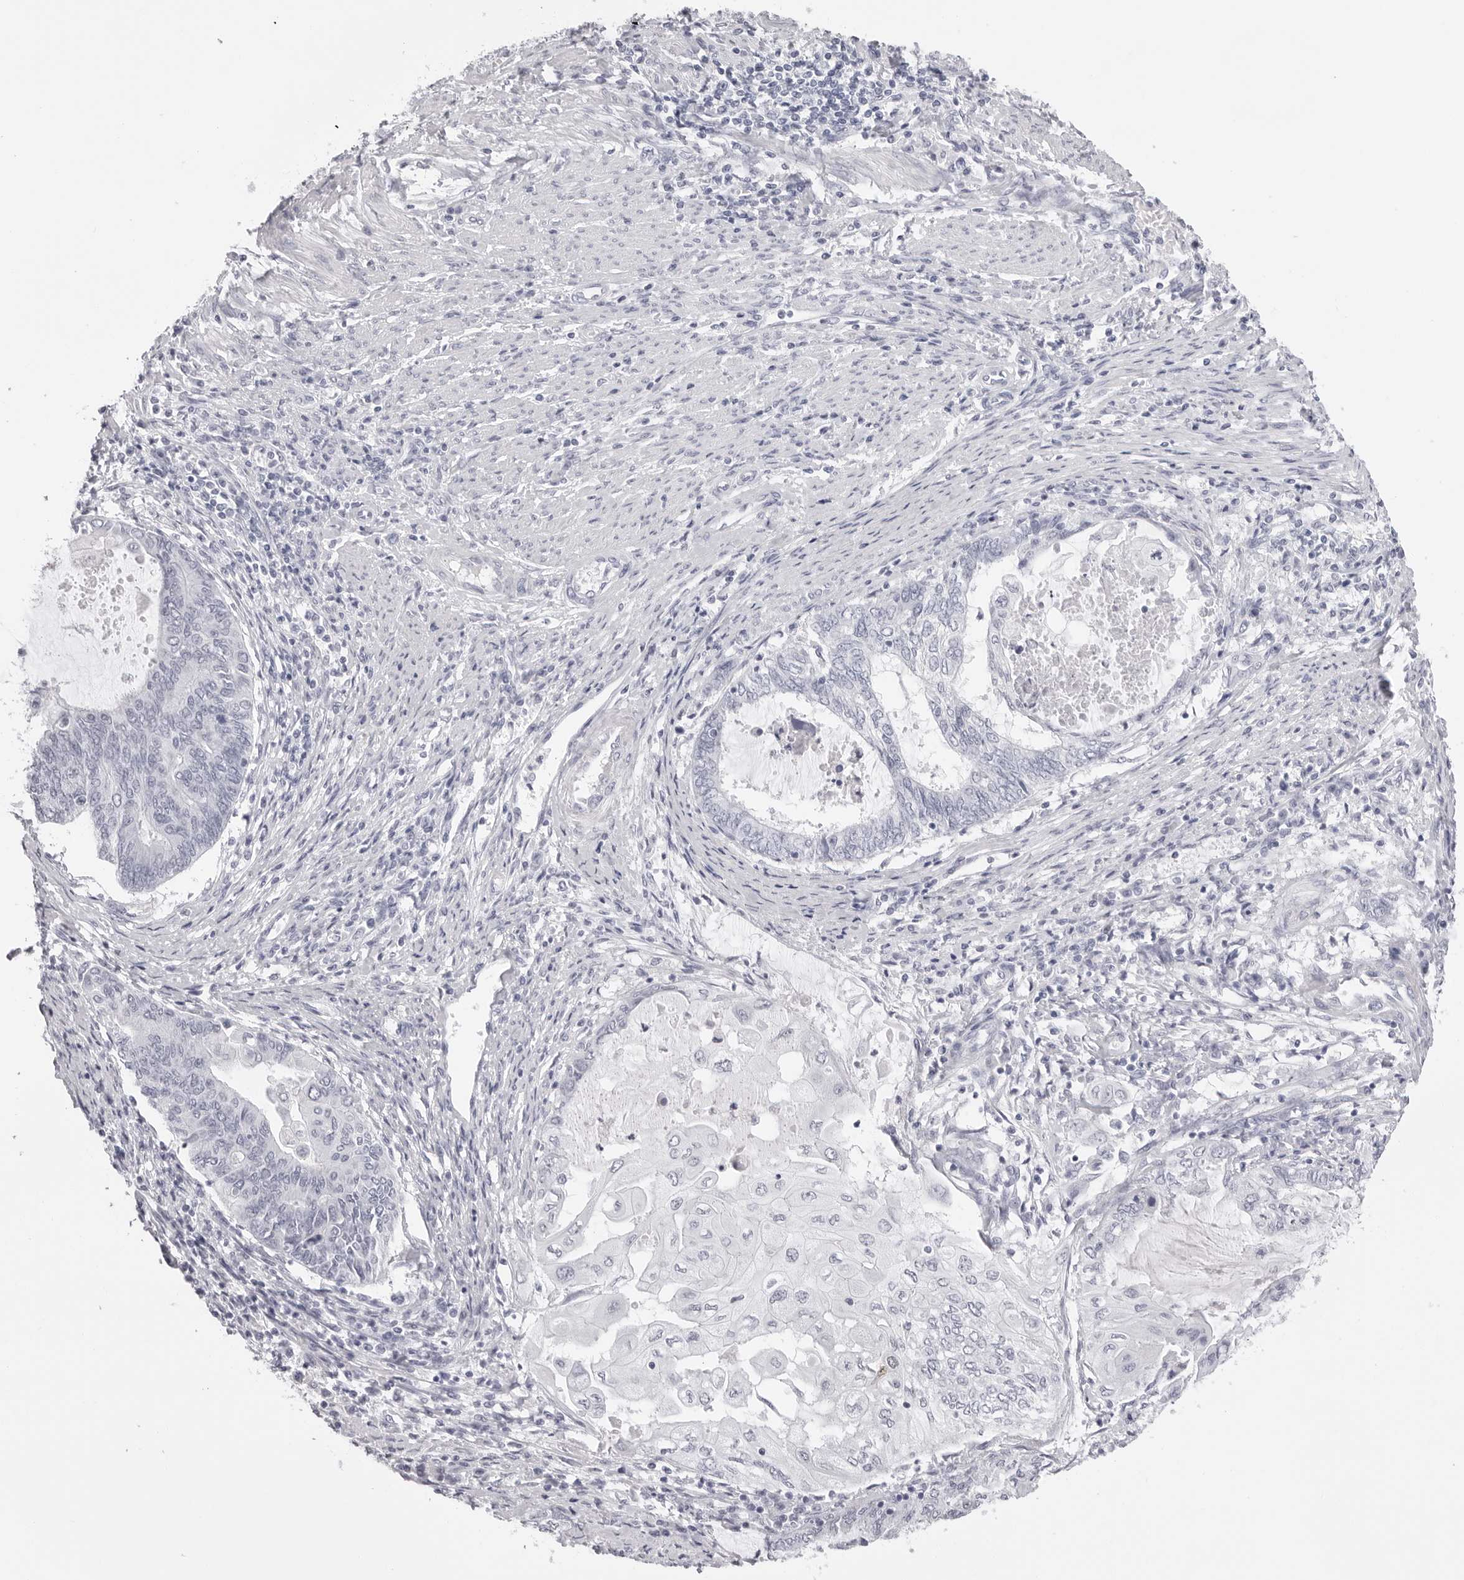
{"staining": {"intensity": "negative", "quantity": "none", "location": "none"}, "tissue": "endometrial cancer", "cell_type": "Tumor cells", "image_type": "cancer", "snomed": [{"axis": "morphology", "description": "Adenocarcinoma, NOS"}, {"axis": "topography", "description": "Uterus"}, {"axis": "topography", "description": "Endometrium"}], "caption": "A histopathology image of human adenocarcinoma (endometrial) is negative for staining in tumor cells. (DAB (3,3'-diaminobenzidine) immunohistochemistry (IHC) with hematoxylin counter stain).", "gene": "CST5", "patient": {"sex": "female", "age": 70}}